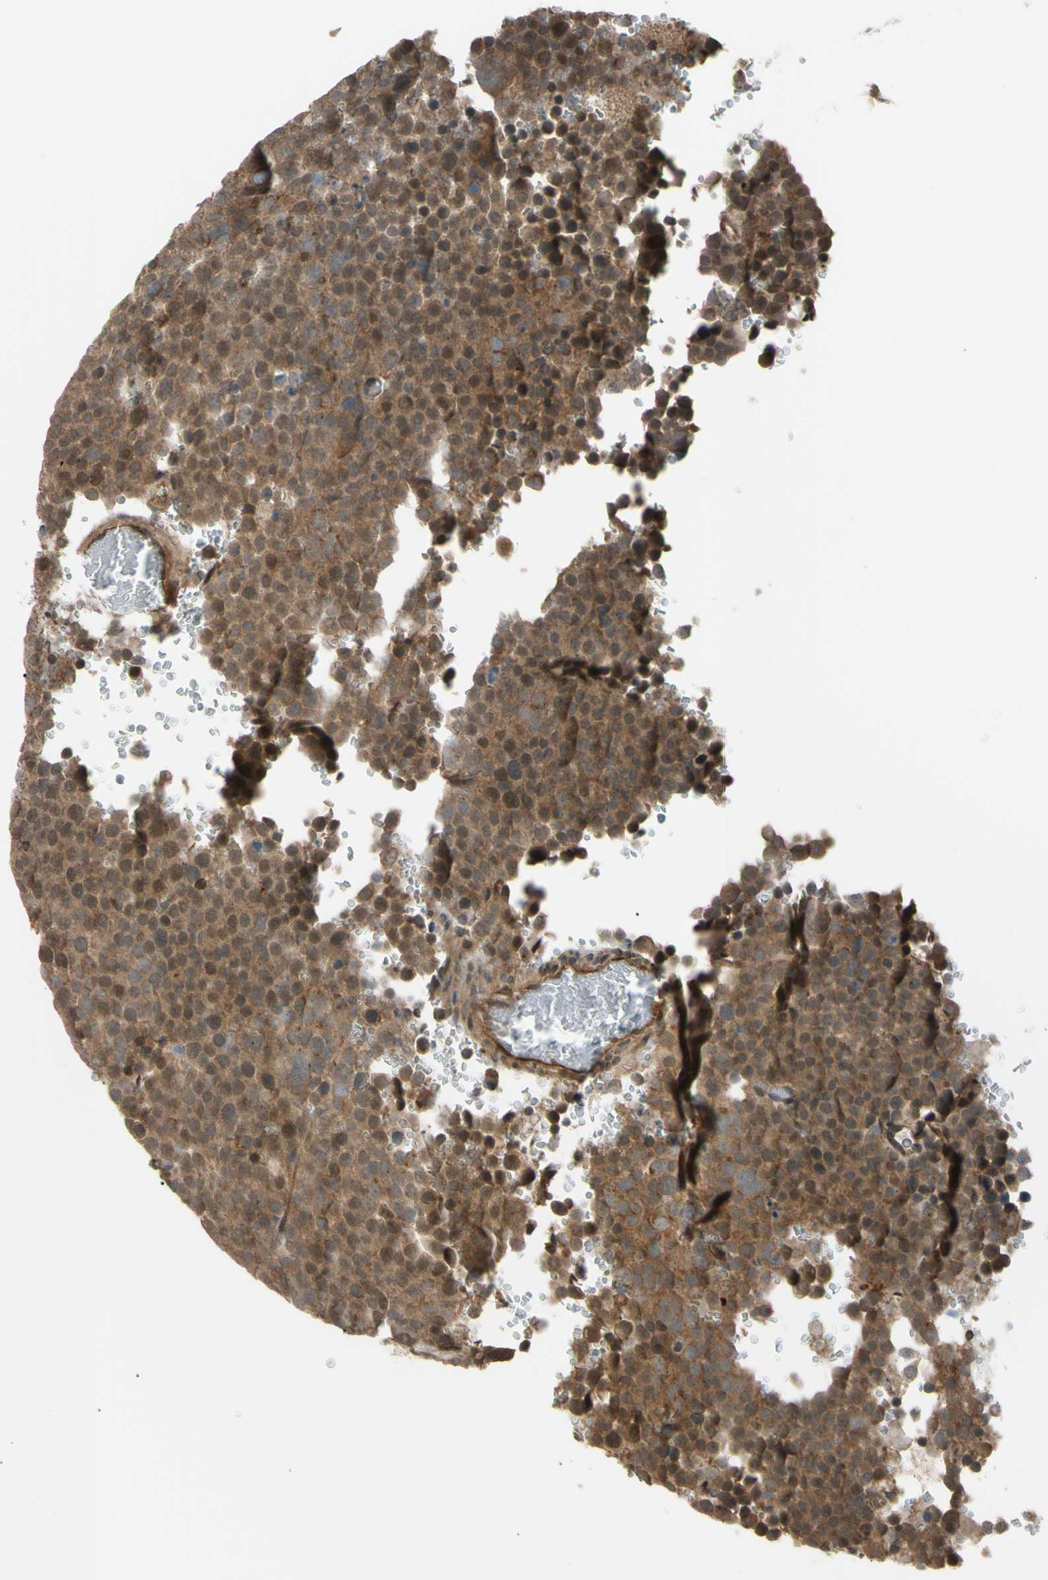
{"staining": {"intensity": "weak", "quantity": ">75%", "location": "cytoplasmic/membranous,nuclear"}, "tissue": "testis cancer", "cell_type": "Tumor cells", "image_type": "cancer", "snomed": [{"axis": "morphology", "description": "Seminoma, NOS"}, {"axis": "topography", "description": "Testis"}], "caption": "Protein staining of seminoma (testis) tissue shows weak cytoplasmic/membranous and nuclear staining in about >75% of tumor cells.", "gene": "FLII", "patient": {"sex": "male", "age": 71}}